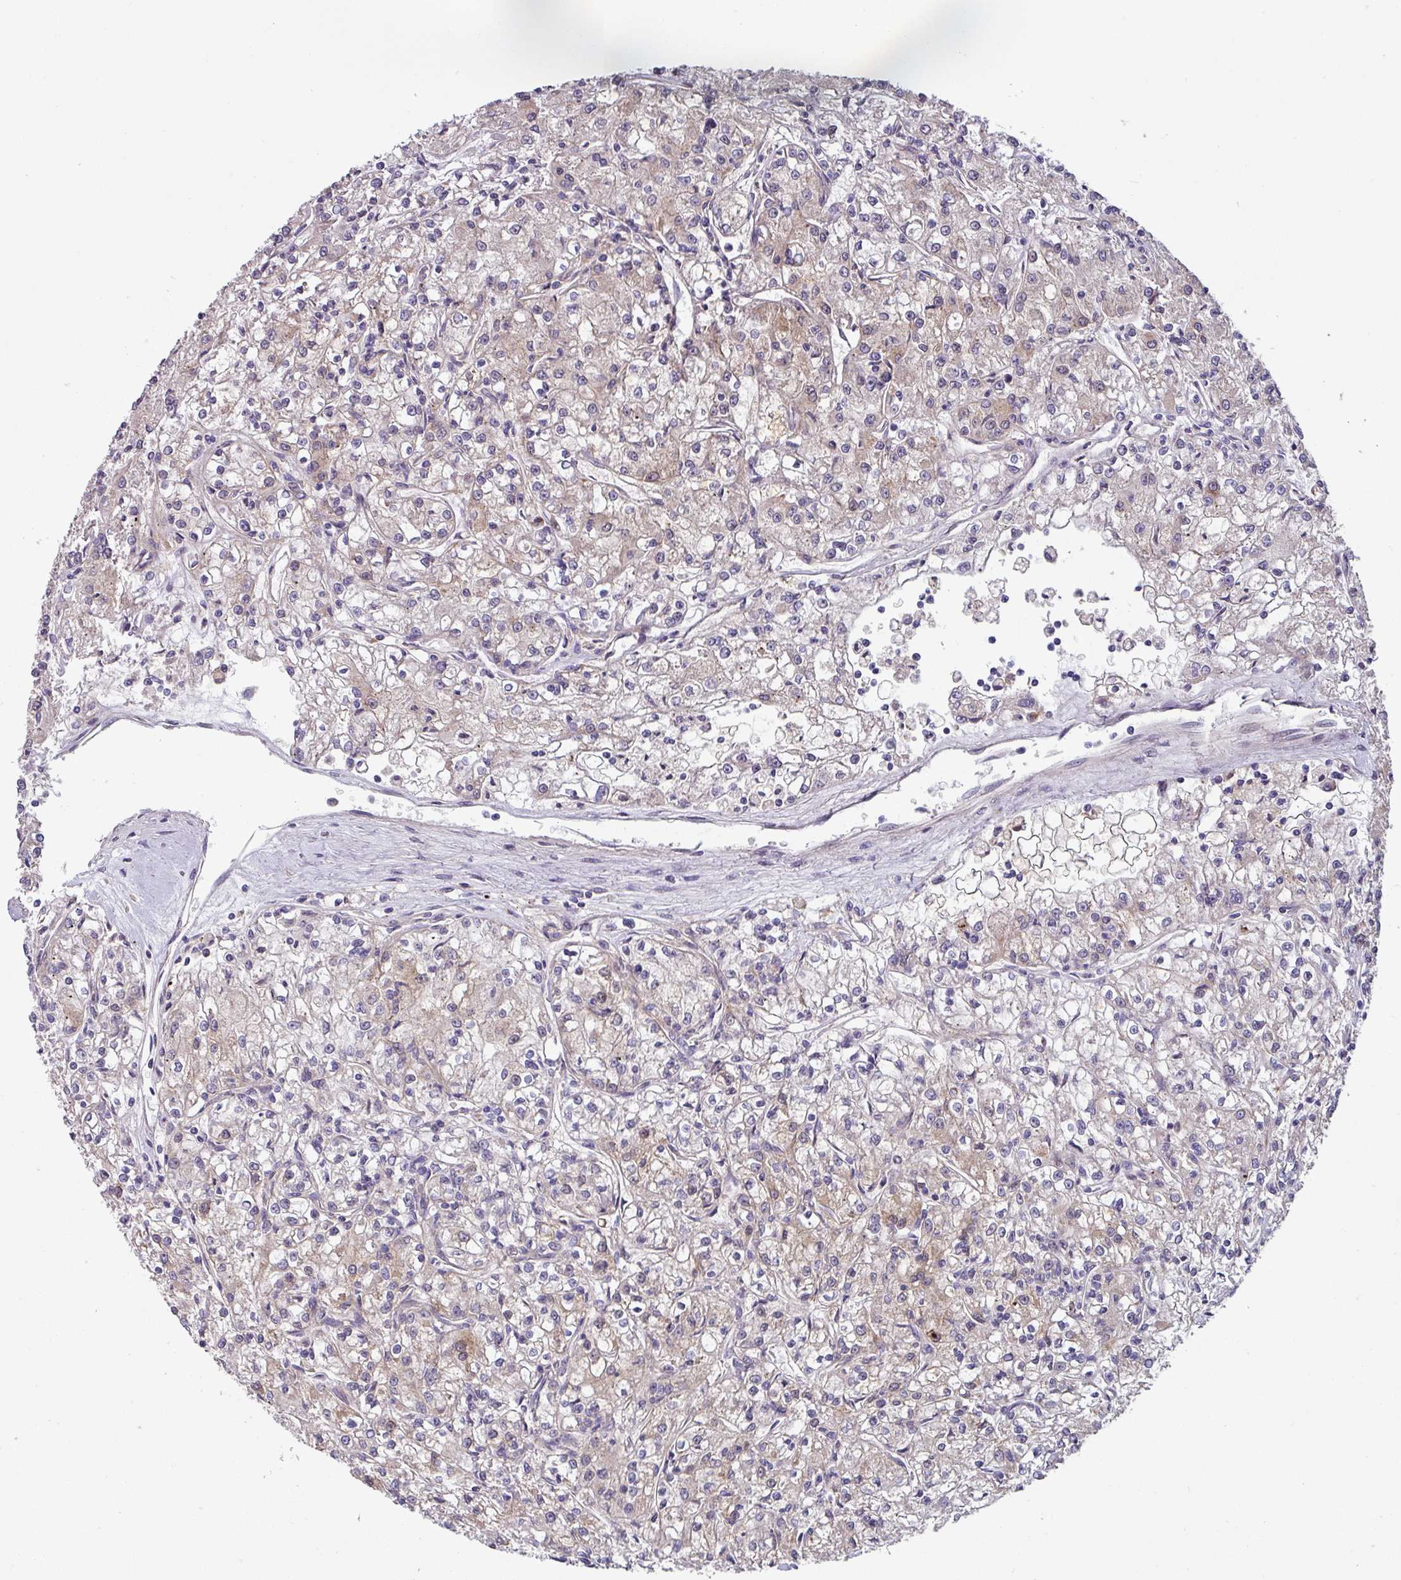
{"staining": {"intensity": "weak", "quantity": "<25%", "location": "cytoplasmic/membranous"}, "tissue": "renal cancer", "cell_type": "Tumor cells", "image_type": "cancer", "snomed": [{"axis": "morphology", "description": "Adenocarcinoma, NOS"}, {"axis": "topography", "description": "Kidney"}], "caption": "Photomicrograph shows no significant protein staining in tumor cells of renal cancer.", "gene": "KLHL3", "patient": {"sex": "female", "age": 59}}